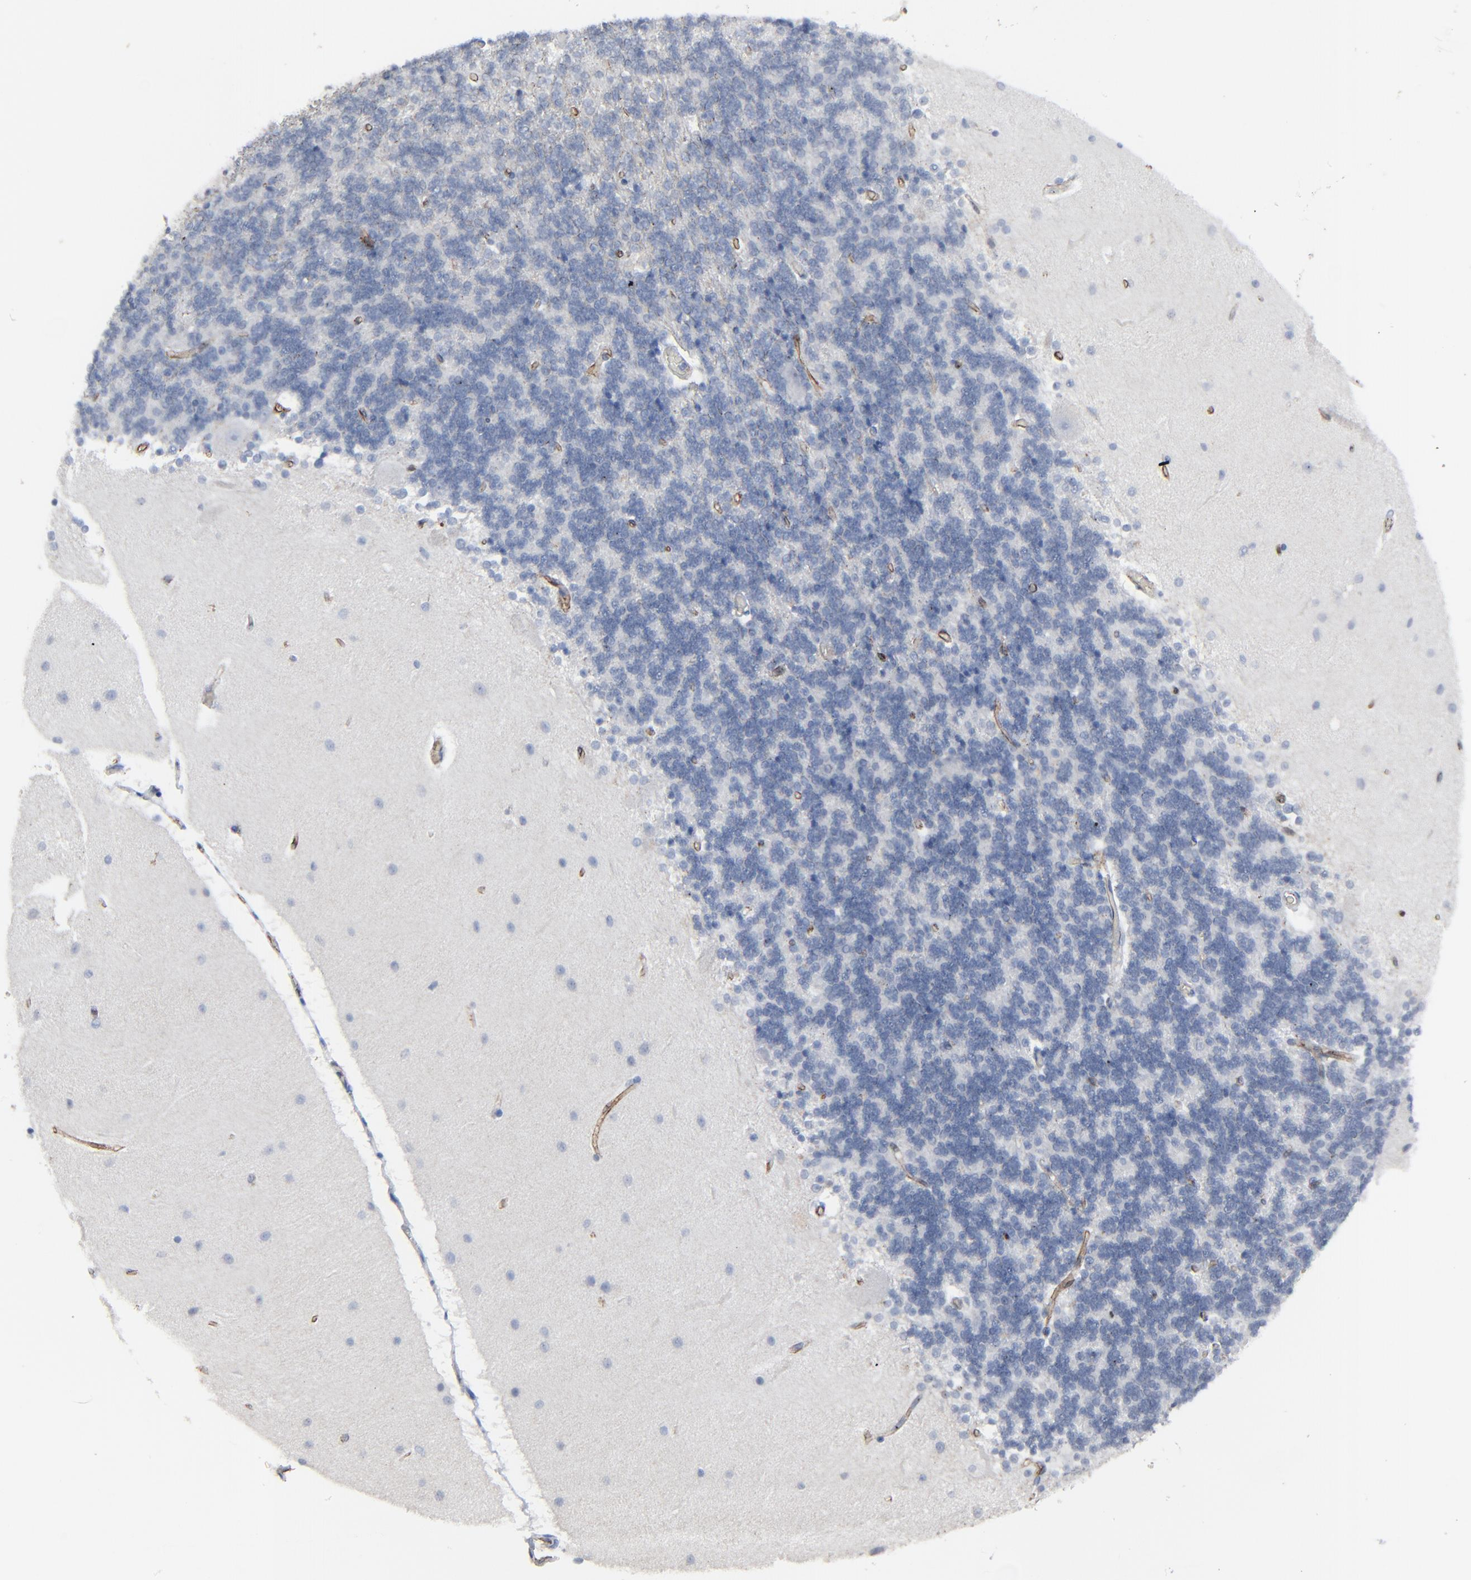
{"staining": {"intensity": "negative", "quantity": "none", "location": "none"}, "tissue": "cerebellum", "cell_type": "Cells in granular layer", "image_type": "normal", "snomed": [{"axis": "morphology", "description": "Normal tissue, NOS"}, {"axis": "topography", "description": "Cerebellum"}], "caption": "Human cerebellum stained for a protein using immunohistochemistry shows no positivity in cells in granular layer.", "gene": "BIRC3", "patient": {"sex": "female", "age": 54}}